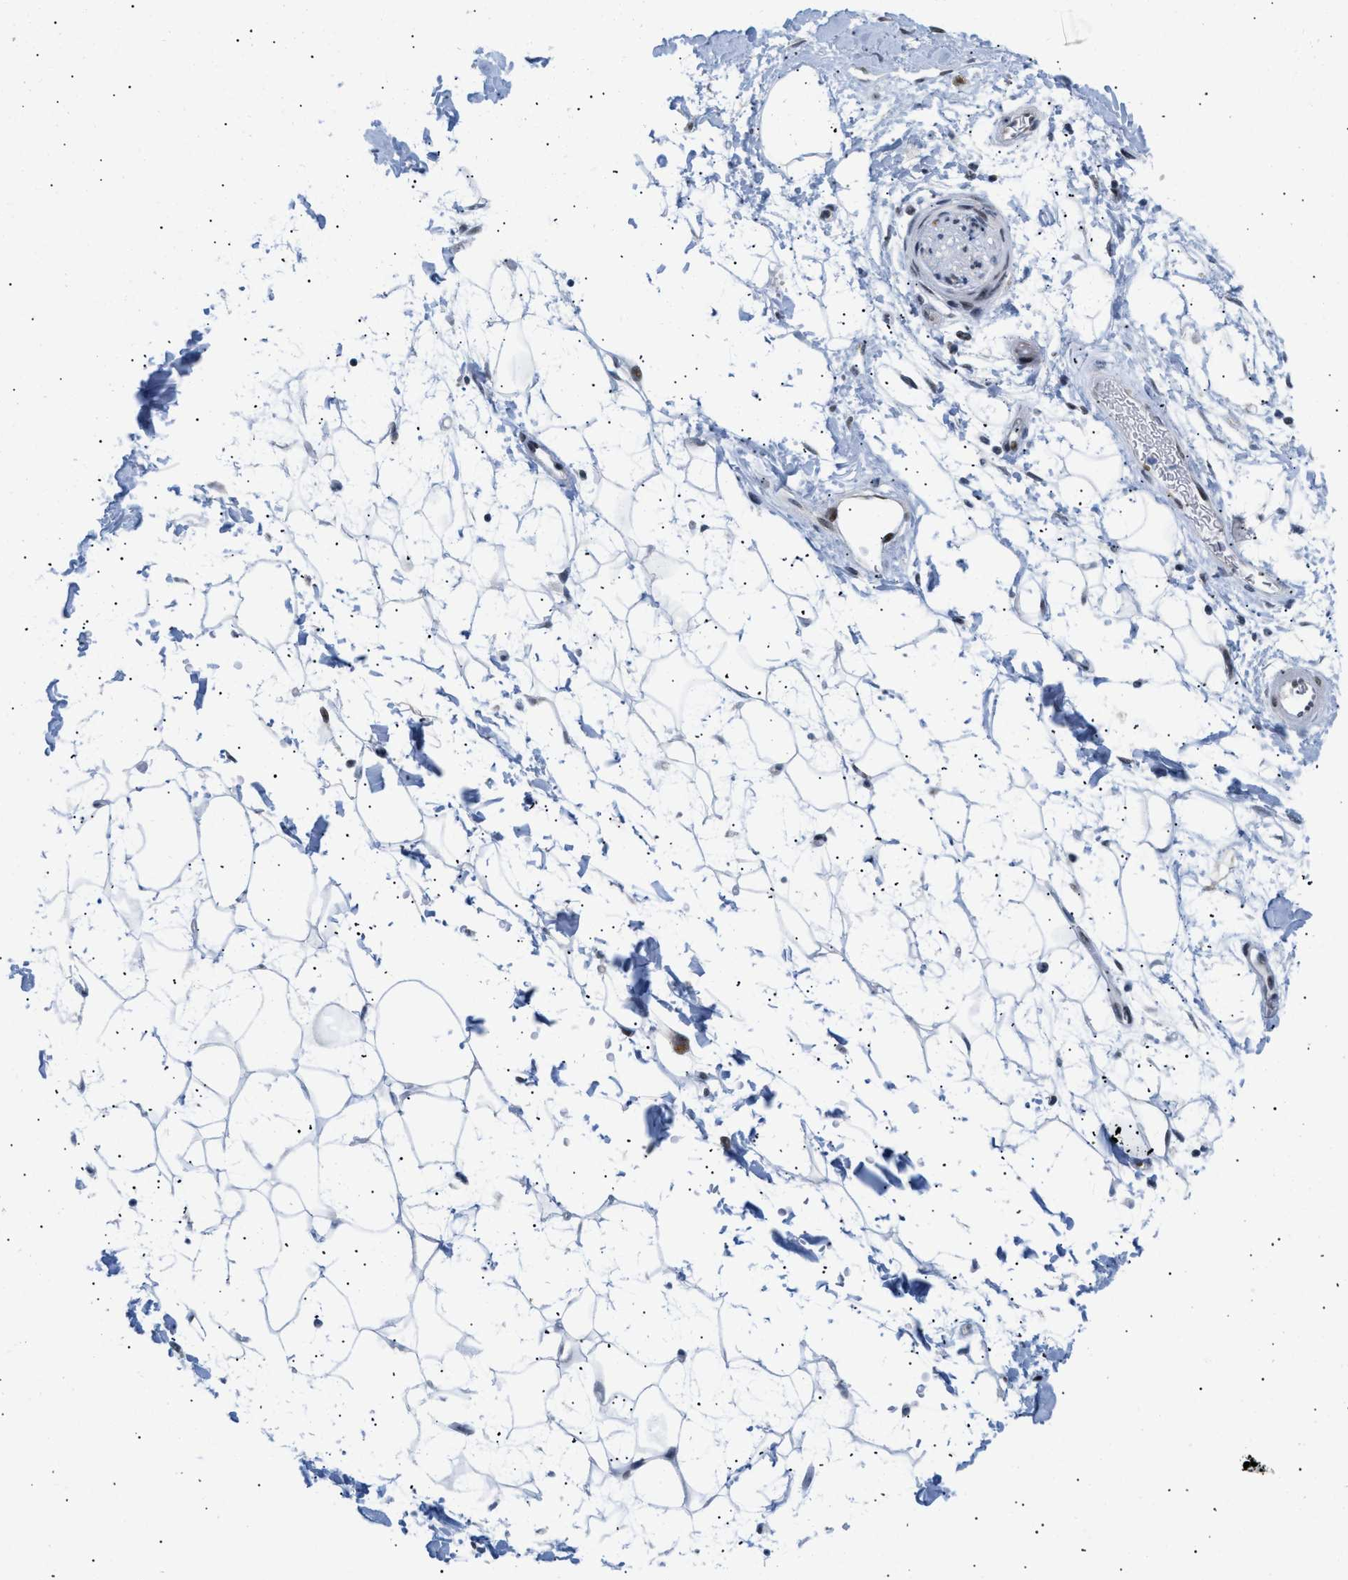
{"staining": {"intensity": "weak", "quantity": "25%-75%", "location": "nuclear"}, "tissue": "adipose tissue", "cell_type": "Adipocytes", "image_type": "normal", "snomed": [{"axis": "morphology", "description": "Normal tissue, NOS"}, {"axis": "topography", "description": "Soft tissue"}], "caption": "Immunohistochemistry staining of unremarkable adipose tissue, which shows low levels of weak nuclear expression in approximately 25%-75% of adipocytes indicating weak nuclear protein positivity. The staining was performed using DAB (brown) for protein detection and nuclei were counterstained in hematoxylin (blue).", "gene": "PPARD", "patient": {"sex": "male", "age": 72}}